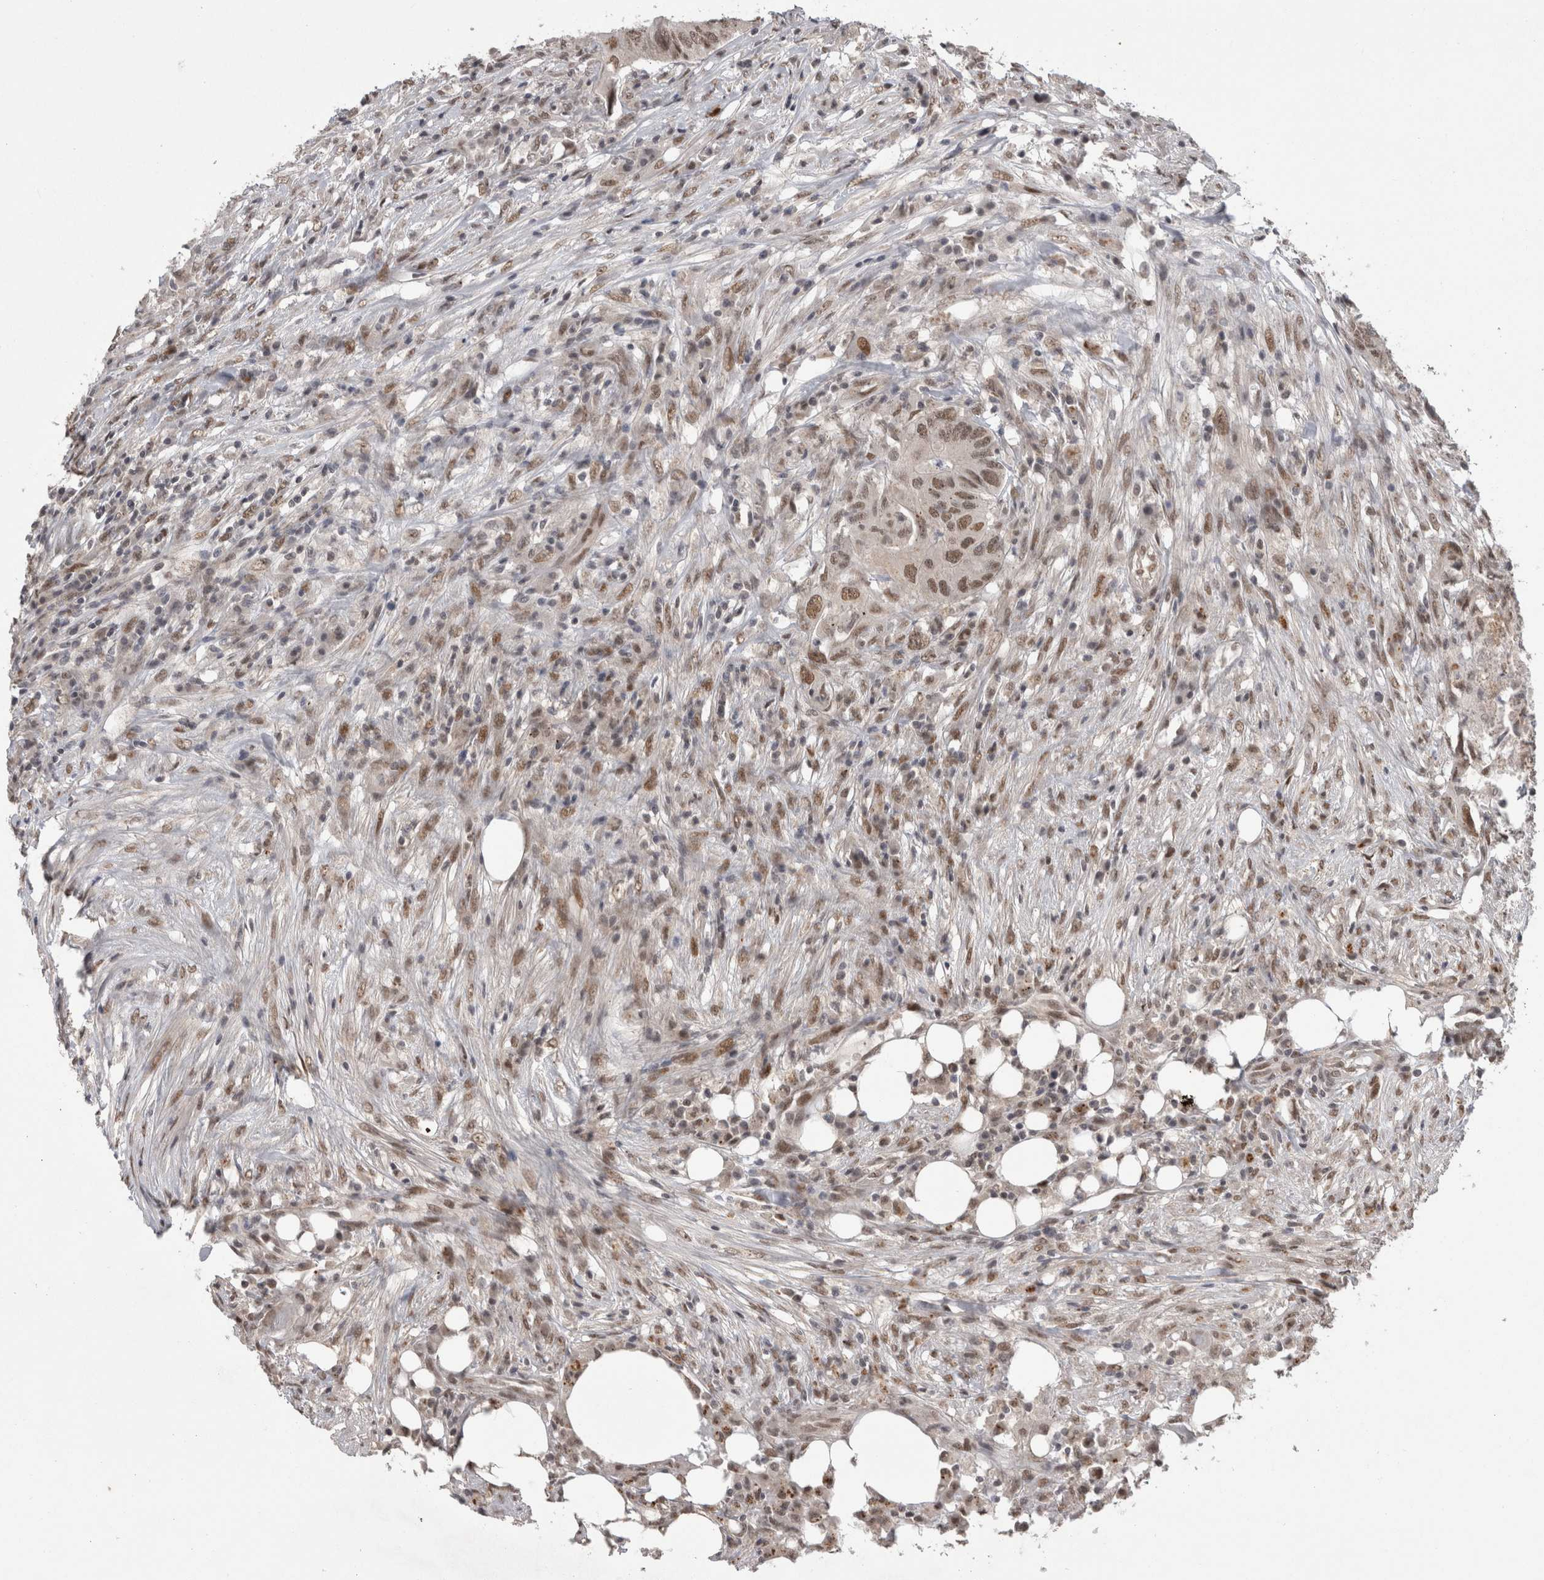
{"staining": {"intensity": "moderate", "quantity": ">75%", "location": "nuclear"}, "tissue": "colorectal cancer", "cell_type": "Tumor cells", "image_type": "cancer", "snomed": [{"axis": "morphology", "description": "Adenocarcinoma, NOS"}, {"axis": "topography", "description": "Colon"}], "caption": "The photomicrograph demonstrates immunohistochemical staining of adenocarcinoma (colorectal). There is moderate nuclear expression is identified in about >75% of tumor cells. (DAB IHC with brightfield microscopy, high magnification).", "gene": "MTBP", "patient": {"sex": "male", "age": 71}}